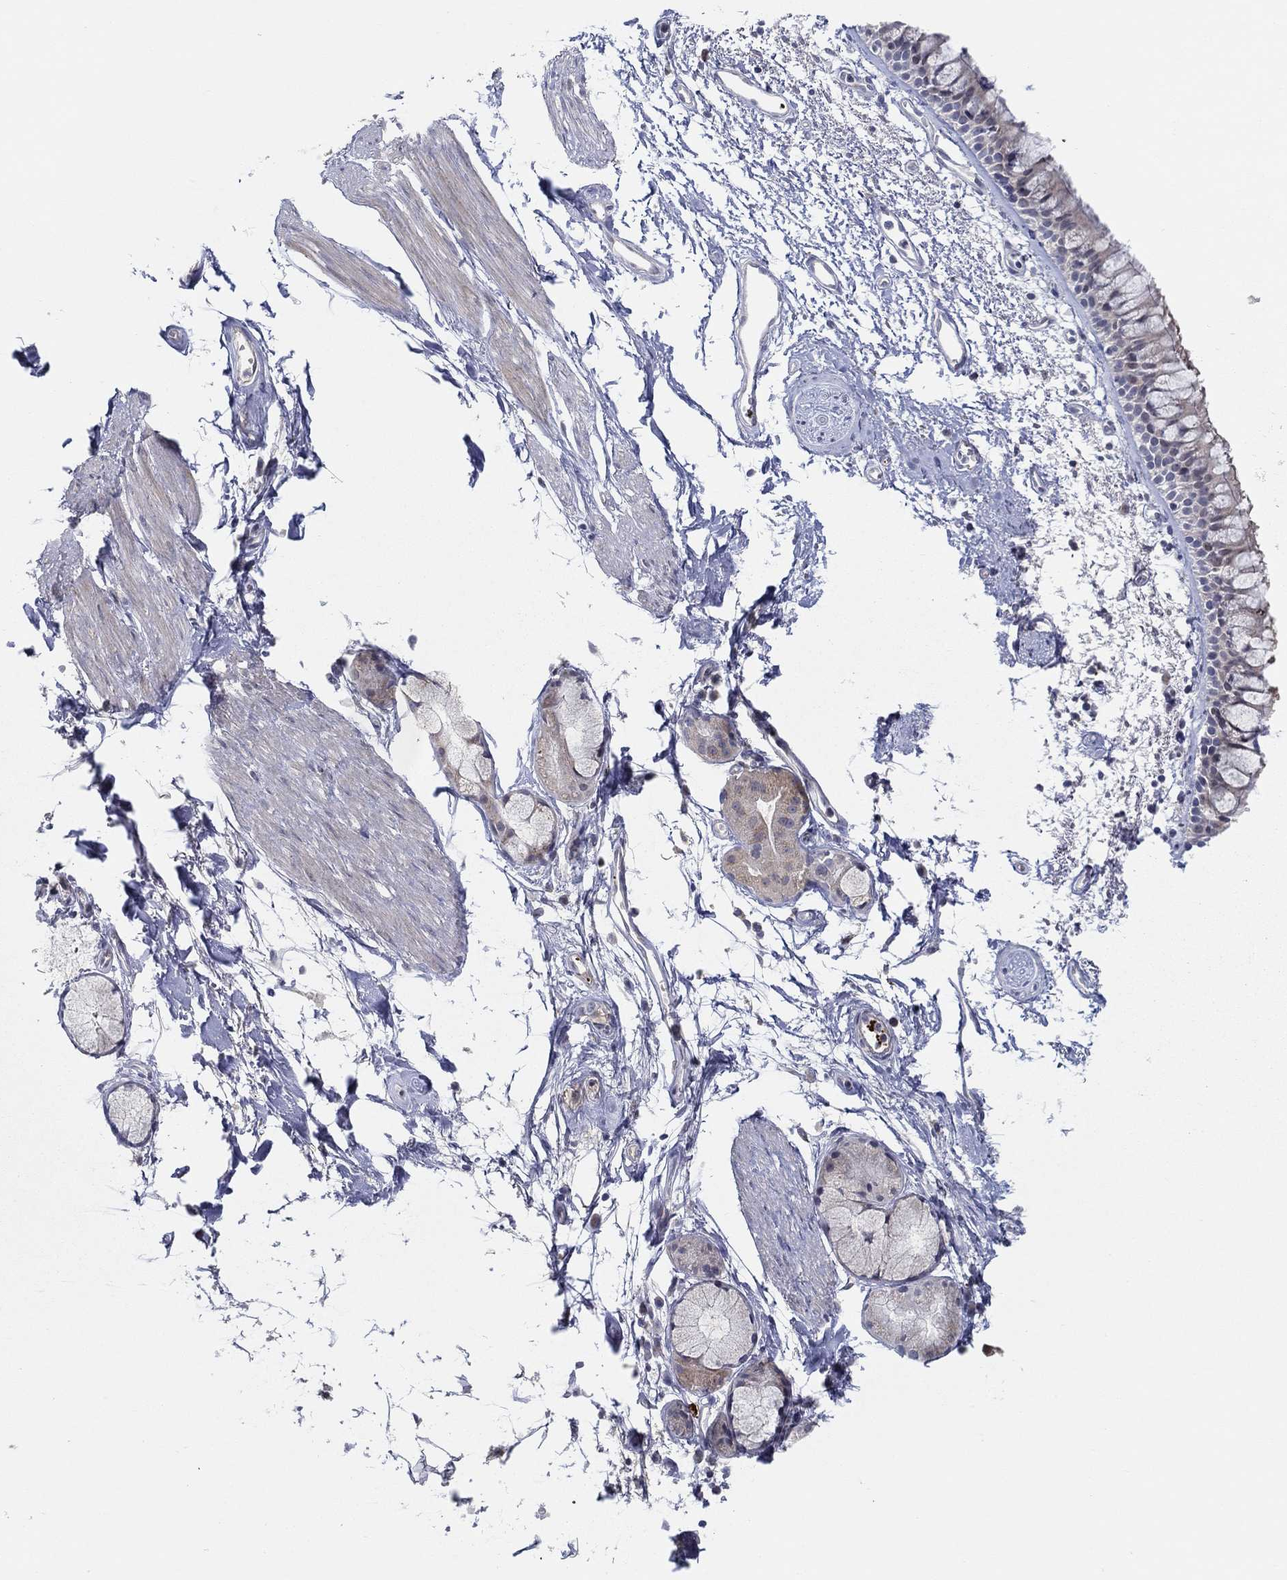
{"staining": {"intensity": "negative", "quantity": "none", "location": "none"}, "tissue": "bronchus", "cell_type": "Respiratory epithelial cells", "image_type": "normal", "snomed": [{"axis": "morphology", "description": "Normal tissue, NOS"}, {"axis": "topography", "description": "Cartilage tissue"}, {"axis": "topography", "description": "Bronchus"}], "caption": "This is a micrograph of immunohistochemistry staining of normal bronchus, which shows no positivity in respiratory epithelial cells. (DAB (3,3'-diaminobenzidine) immunohistochemistry visualized using brightfield microscopy, high magnification).", "gene": "ALOX12", "patient": {"sex": "male", "age": 66}}